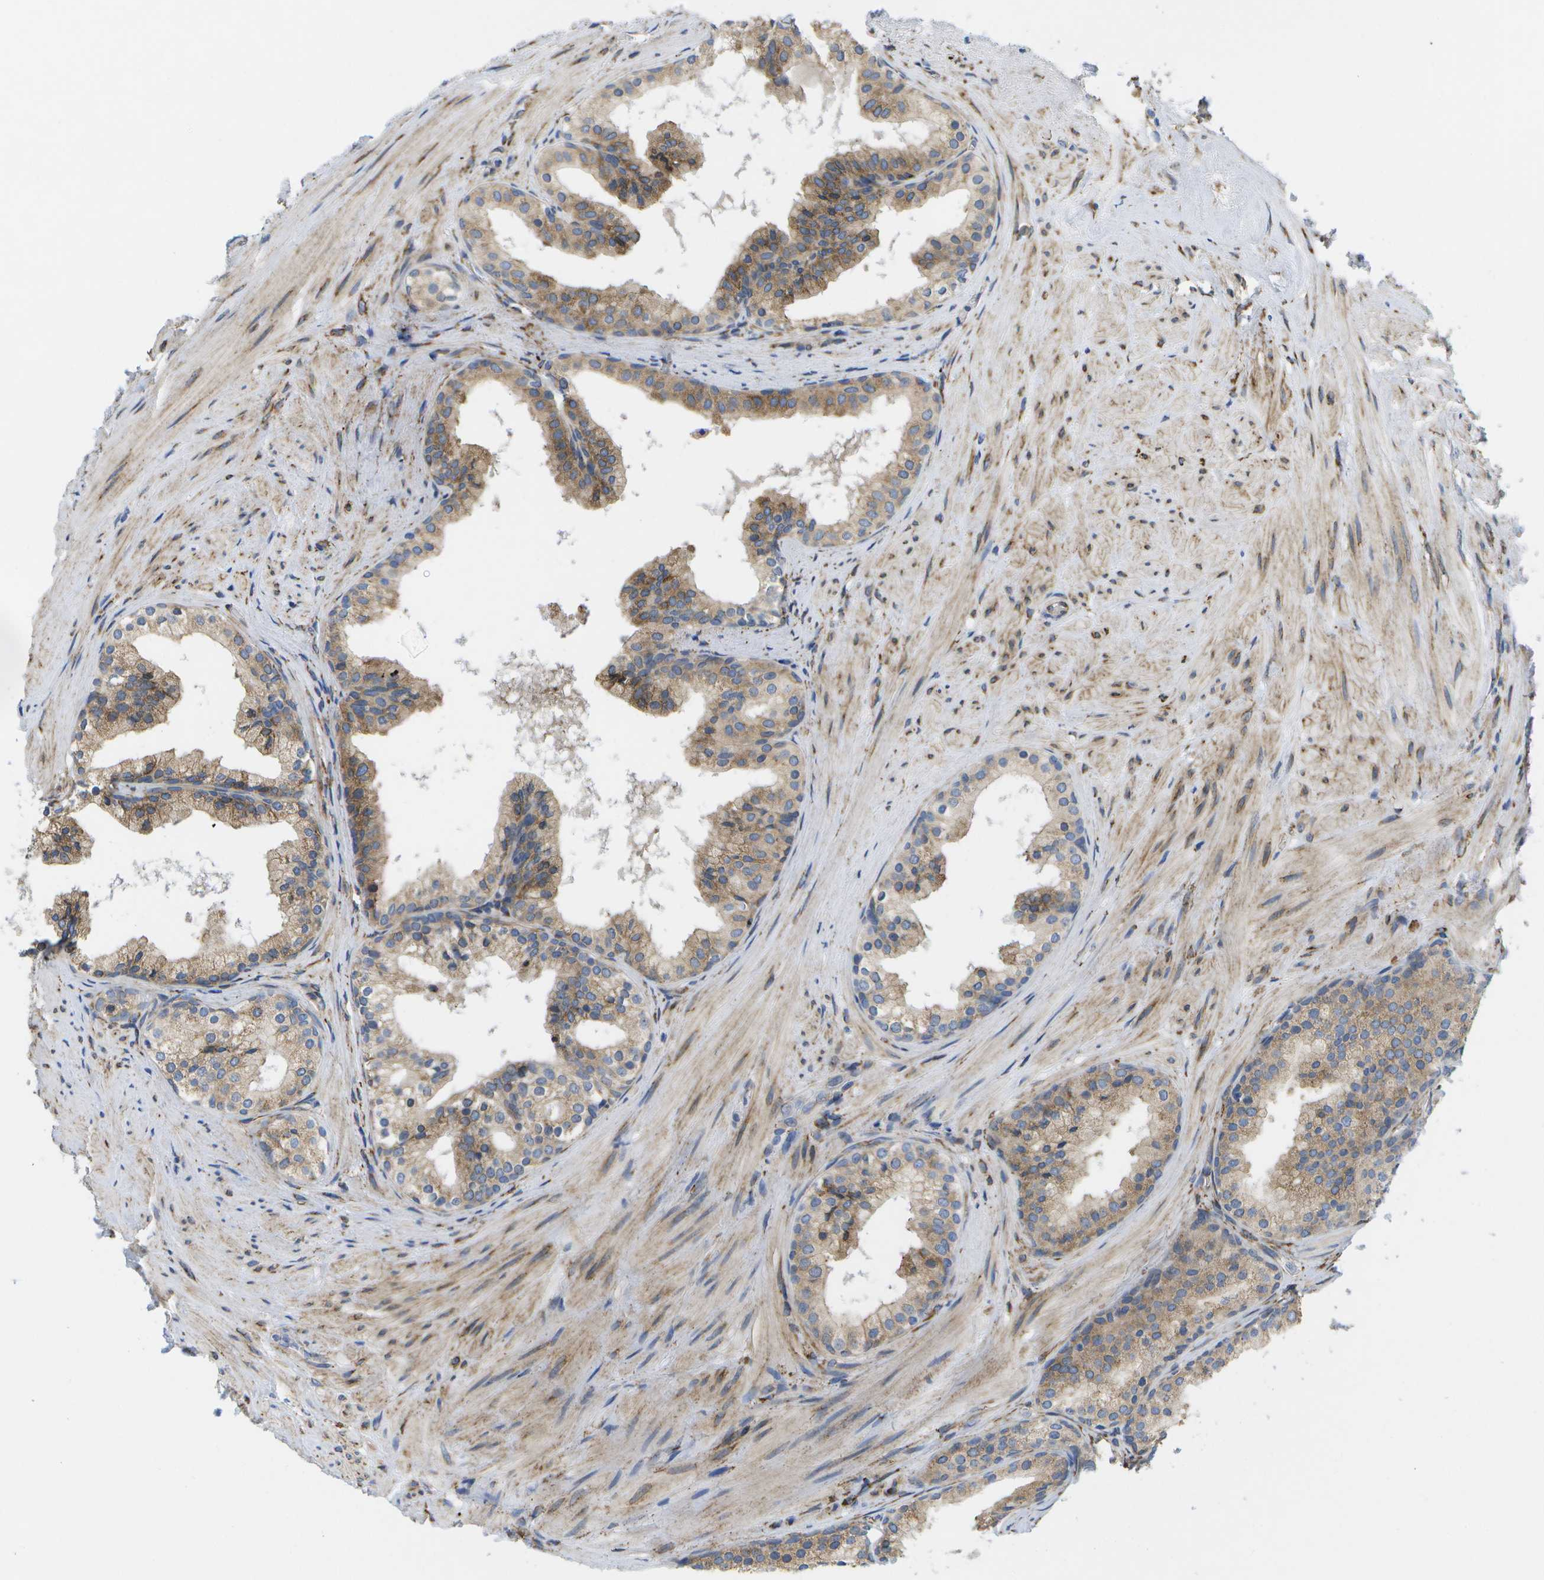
{"staining": {"intensity": "moderate", "quantity": ">75%", "location": "cytoplasmic/membranous"}, "tissue": "prostate cancer", "cell_type": "Tumor cells", "image_type": "cancer", "snomed": [{"axis": "morphology", "description": "Adenocarcinoma, Low grade"}, {"axis": "topography", "description": "Prostate"}], "caption": "High-magnification brightfield microscopy of prostate cancer (low-grade adenocarcinoma) stained with DAB (brown) and counterstained with hematoxylin (blue). tumor cells exhibit moderate cytoplasmic/membranous expression is seen in about>75% of cells.", "gene": "ZDHHC17", "patient": {"sex": "male", "age": 69}}